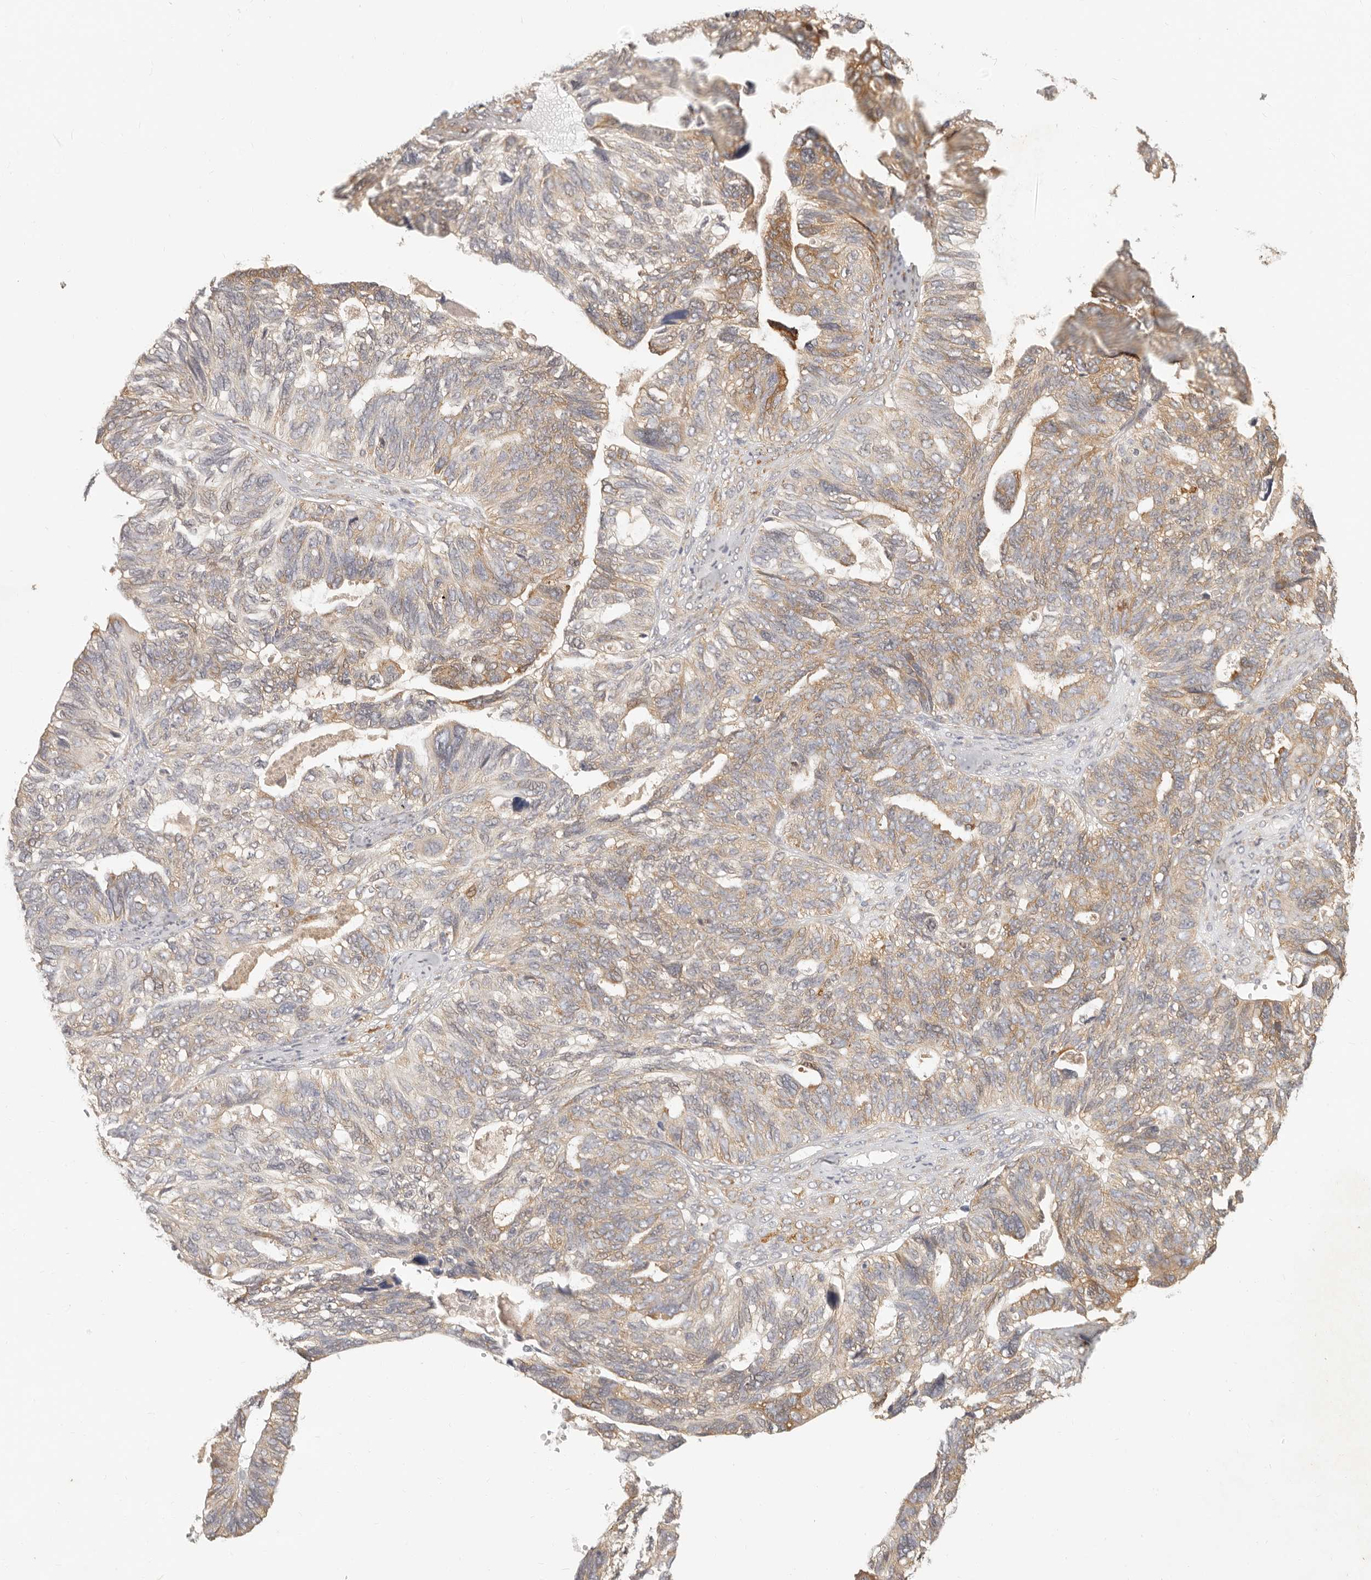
{"staining": {"intensity": "moderate", "quantity": "<25%", "location": "cytoplasmic/membranous"}, "tissue": "ovarian cancer", "cell_type": "Tumor cells", "image_type": "cancer", "snomed": [{"axis": "morphology", "description": "Cystadenocarcinoma, serous, NOS"}, {"axis": "topography", "description": "Ovary"}], "caption": "Human ovarian cancer (serous cystadenocarcinoma) stained with a brown dye shows moderate cytoplasmic/membranous positive expression in approximately <25% of tumor cells.", "gene": "PABPC4", "patient": {"sex": "female", "age": 79}}